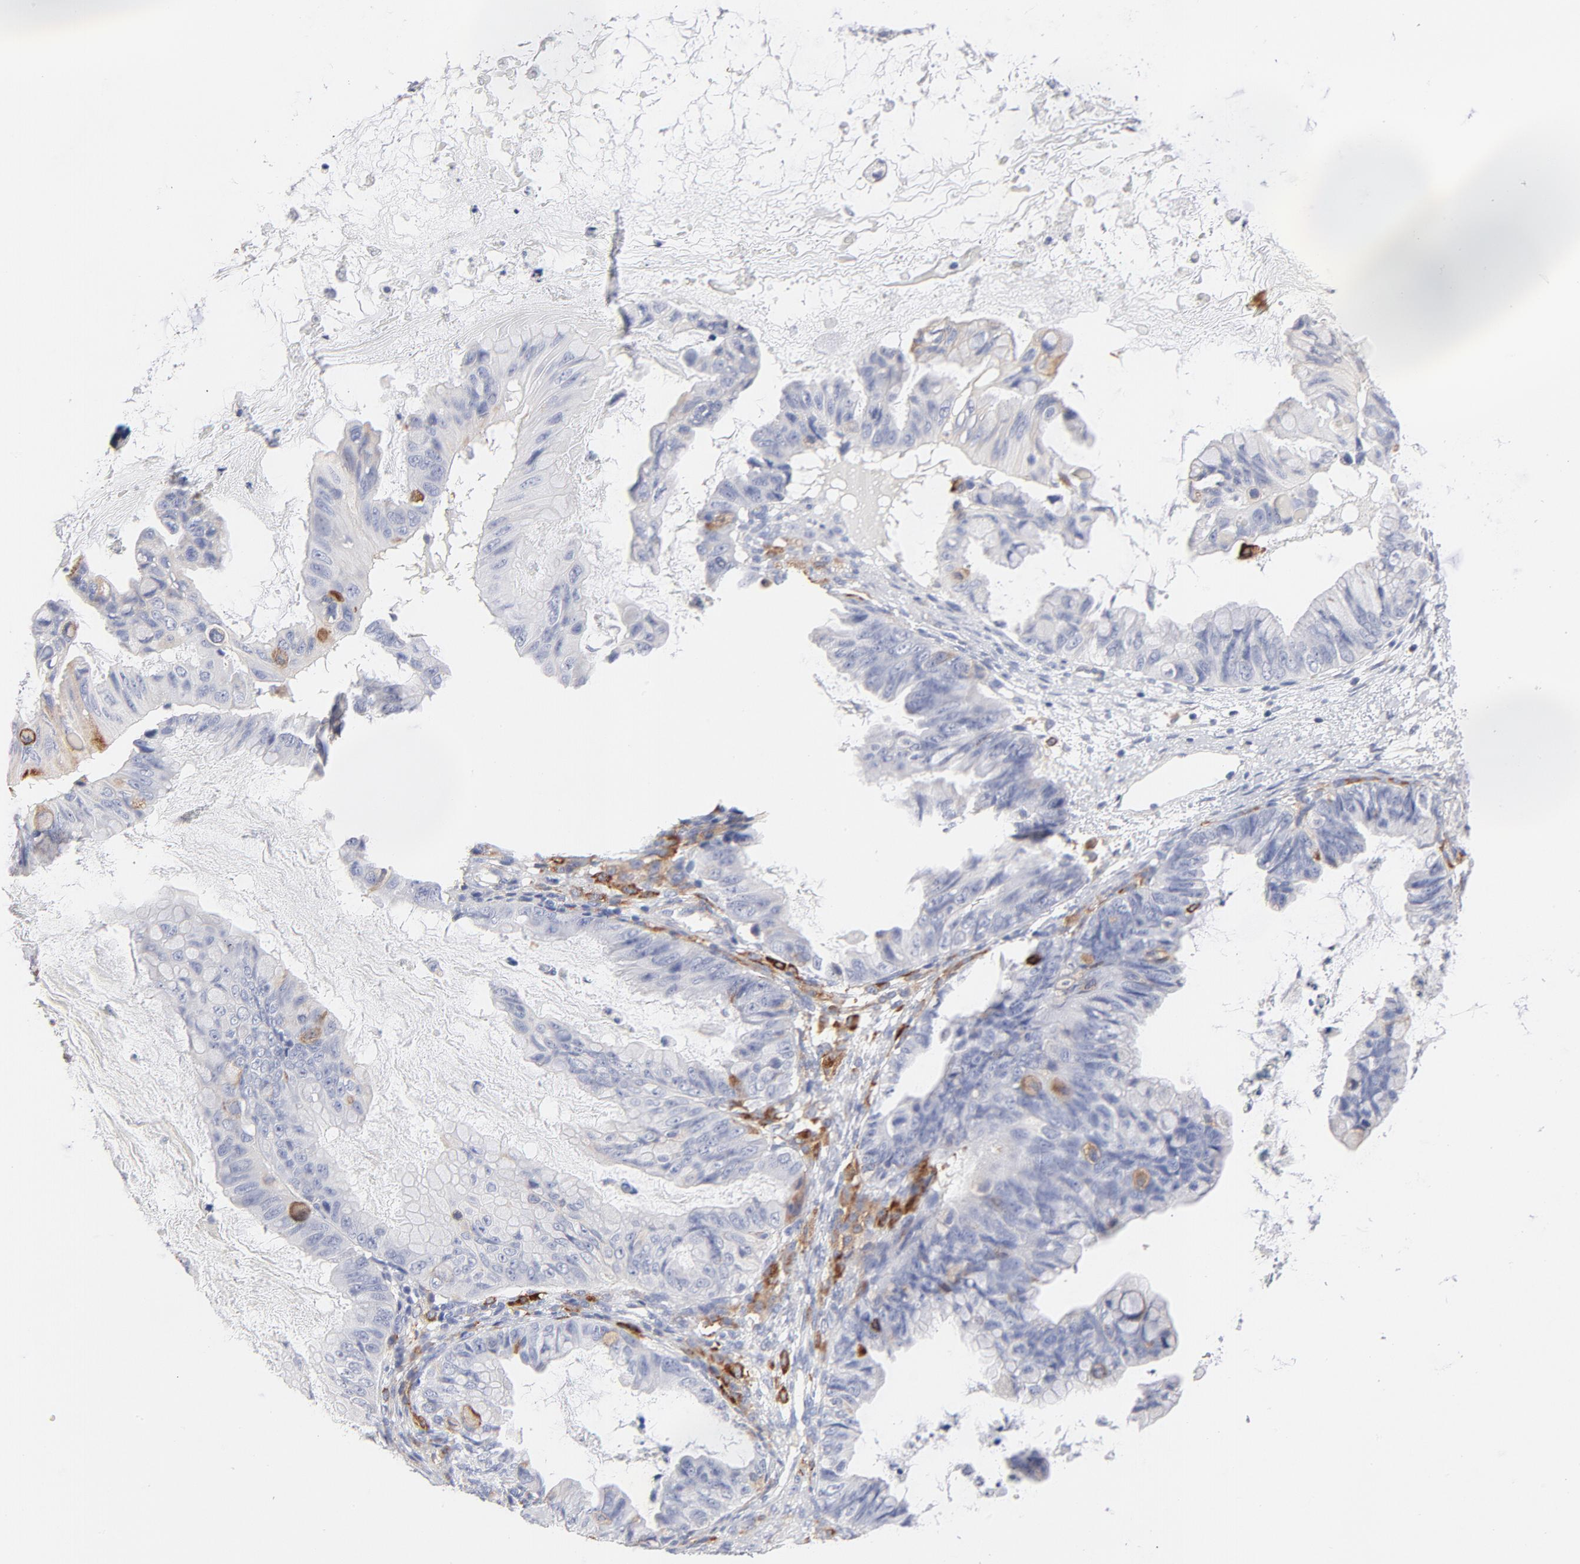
{"staining": {"intensity": "negative", "quantity": "none", "location": "none"}, "tissue": "ovarian cancer", "cell_type": "Tumor cells", "image_type": "cancer", "snomed": [{"axis": "morphology", "description": "Cystadenocarcinoma, mucinous, NOS"}, {"axis": "topography", "description": "Ovary"}], "caption": "IHC of ovarian cancer (mucinous cystadenocarcinoma) demonstrates no staining in tumor cells. (DAB (3,3'-diaminobenzidine) IHC, high magnification).", "gene": "MID1", "patient": {"sex": "female", "age": 36}}